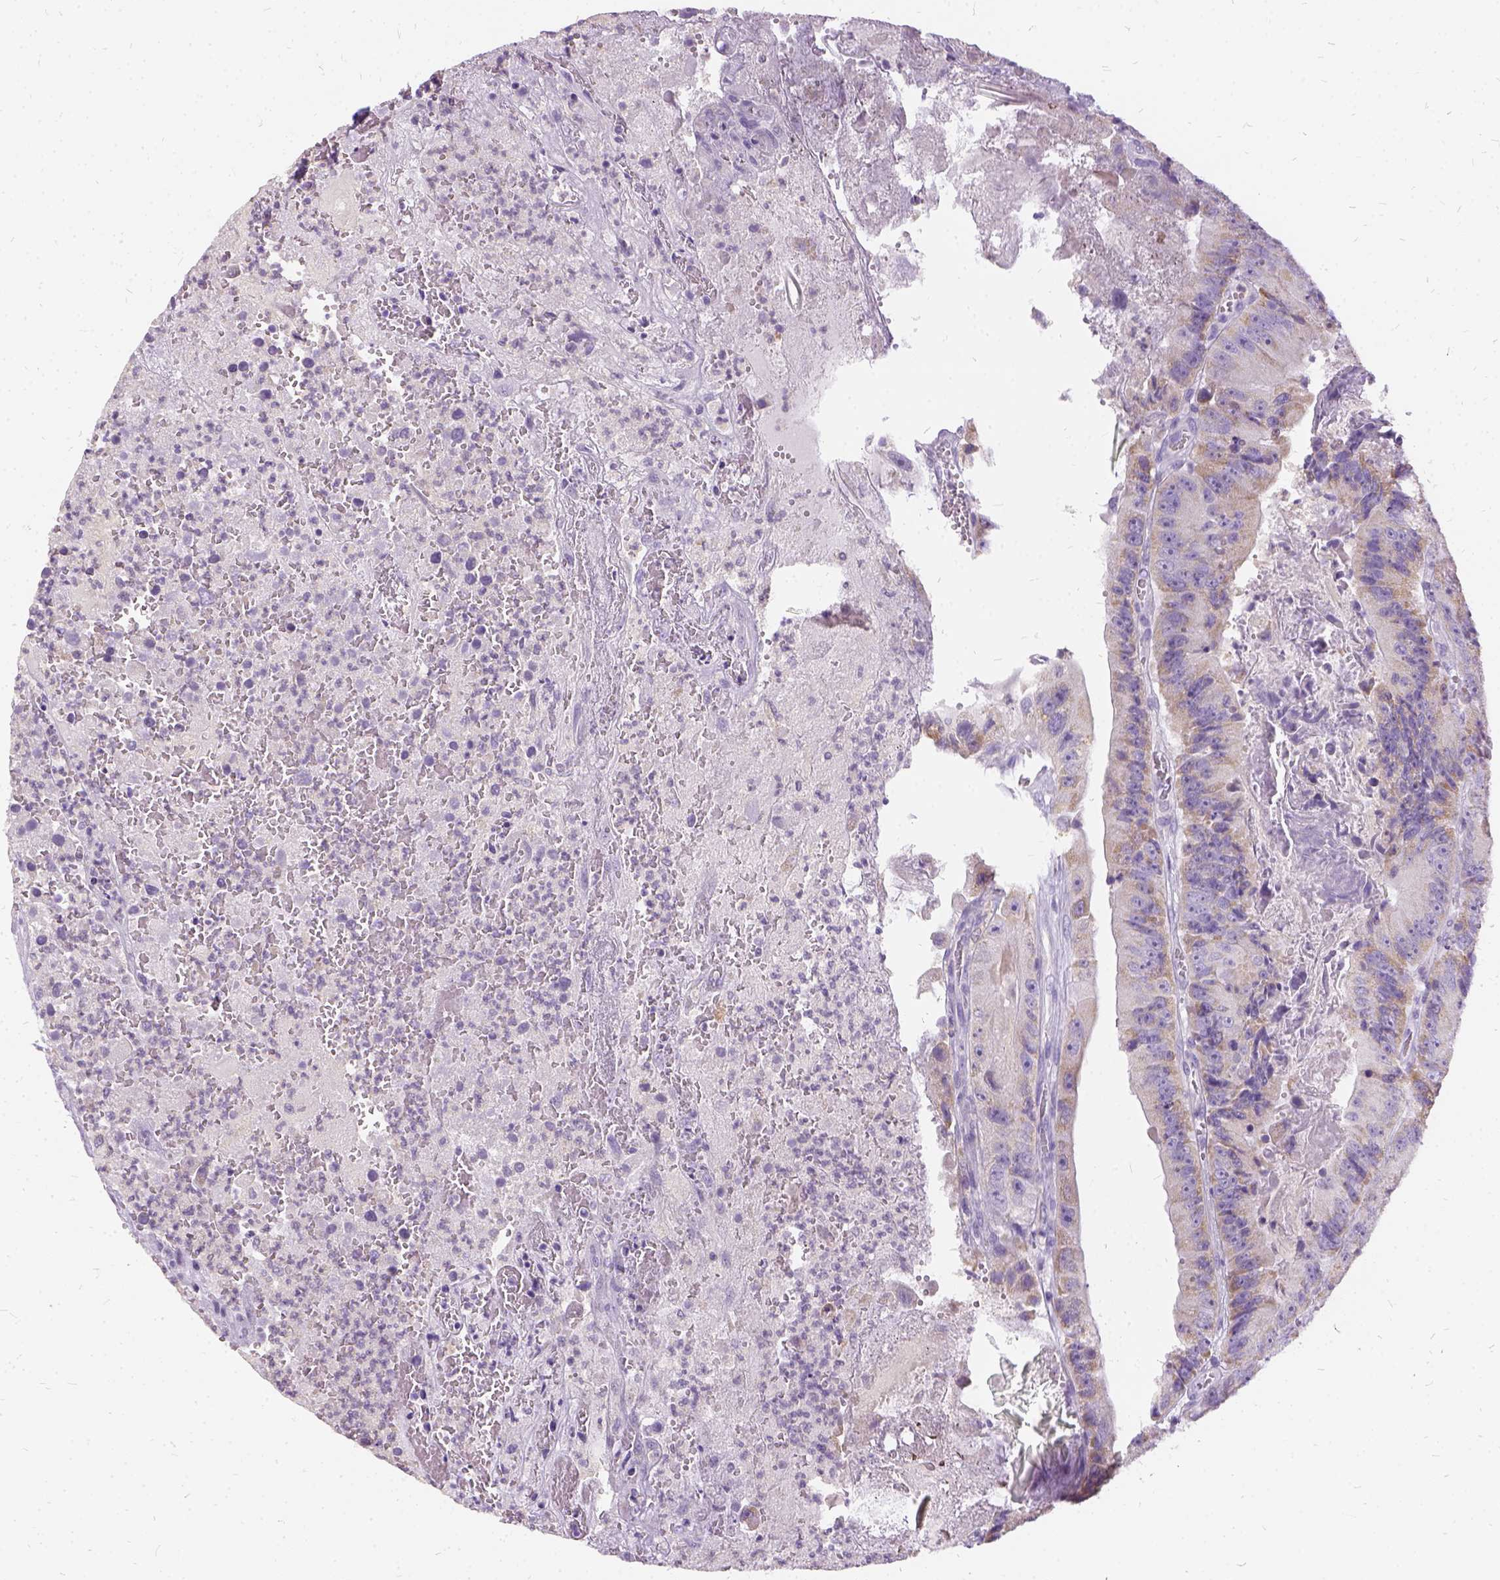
{"staining": {"intensity": "moderate", "quantity": "25%-75%", "location": "cytoplasmic/membranous"}, "tissue": "colorectal cancer", "cell_type": "Tumor cells", "image_type": "cancer", "snomed": [{"axis": "morphology", "description": "Adenocarcinoma, NOS"}, {"axis": "topography", "description": "Colon"}], "caption": "Adenocarcinoma (colorectal) stained with immunohistochemistry (IHC) shows moderate cytoplasmic/membranous positivity in approximately 25%-75% of tumor cells.", "gene": "FDX1", "patient": {"sex": "female", "age": 86}}